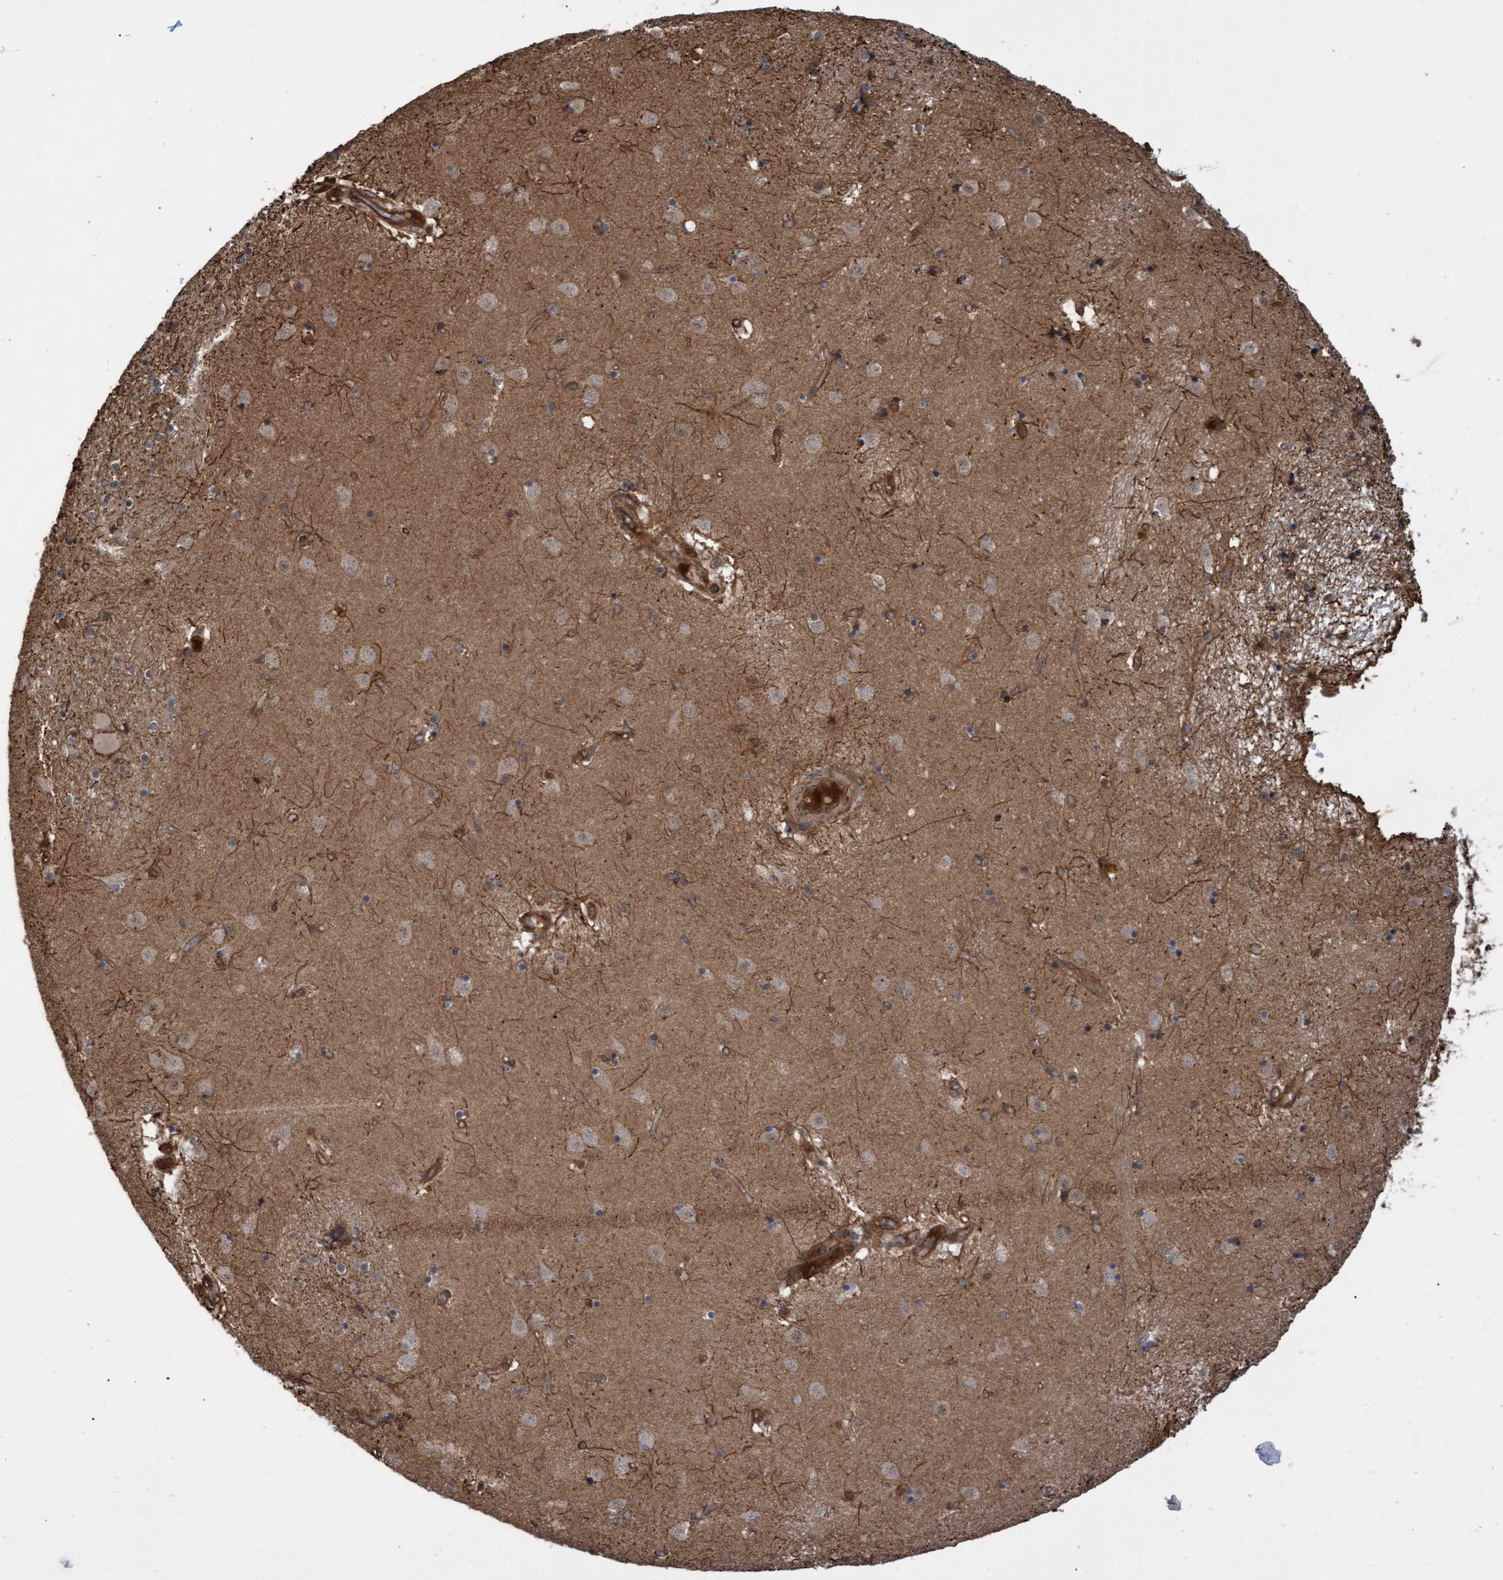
{"staining": {"intensity": "moderate", "quantity": "<25%", "location": "cytoplasmic/membranous"}, "tissue": "caudate", "cell_type": "Glial cells", "image_type": "normal", "snomed": [{"axis": "morphology", "description": "Normal tissue, NOS"}, {"axis": "topography", "description": "Lateral ventricle wall"}], "caption": "Protein expression analysis of benign caudate reveals moderate cytoplasmic/membranous positivity in about <25% of glial cells.", "gene": "TNFRSF10B", "patient": {"sex": "male", "age": 70}}